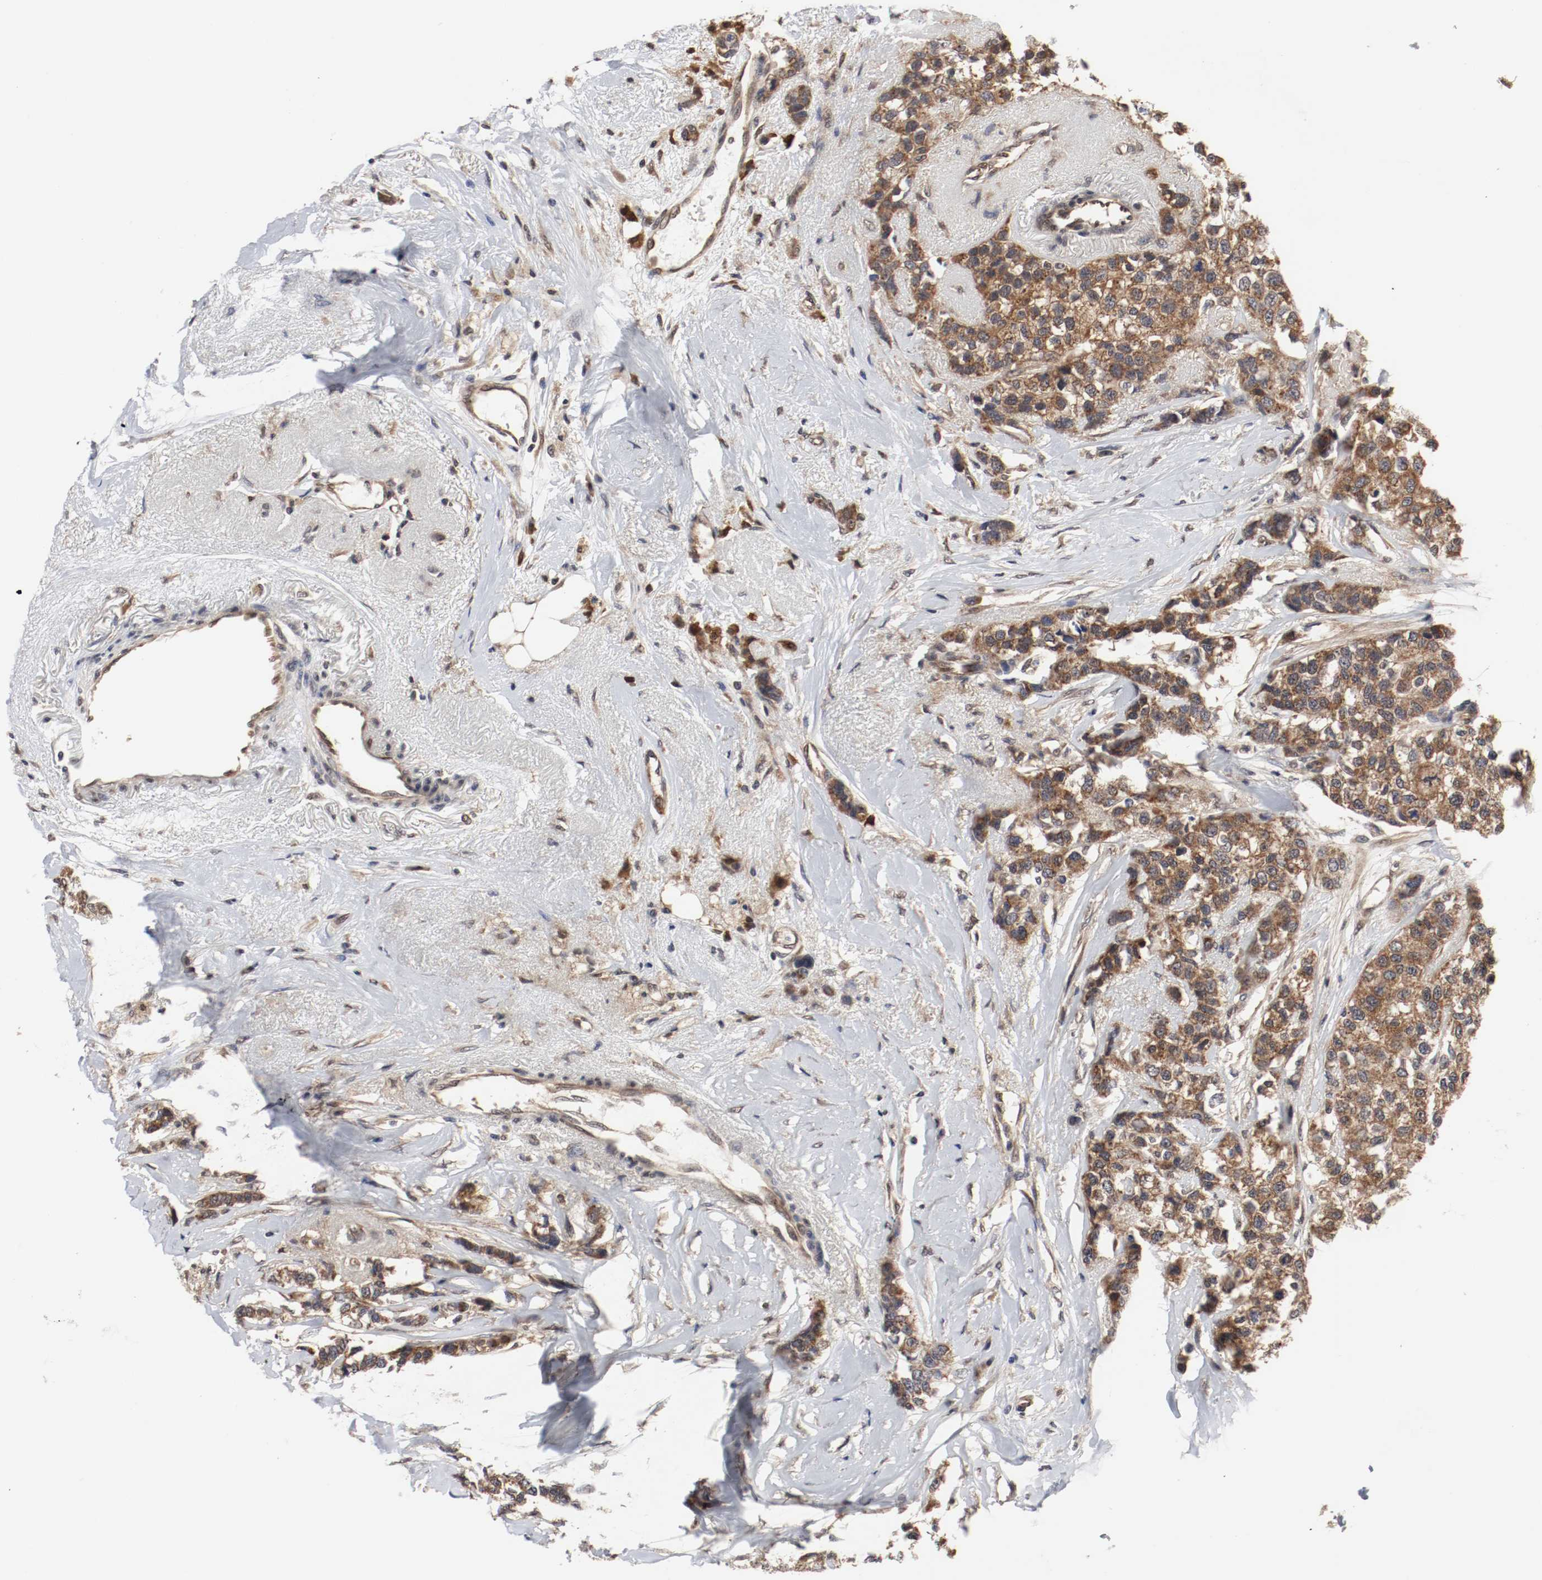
{"staining": {"intensity": "moderate", "quantity": ">75%", "location": "cytoplasmic/membranous"}, "tissue": "breast cancer", "cell_type": "Tumor cells", "image_type": "cancer", "snomed": [{"axis": "morphology", "description": "Duct carcinoma"}, {"axis": "topography", "description": "Breast"}], "caption": "The photomicrograph exhibits immunohistochemical staining of breast cancer. There is moderate cytoplasmic/membranous staining is present in about >75% of tumor cells.", "gene": "AFG3L2", "patient": {"sex": "female", "age": 51}}